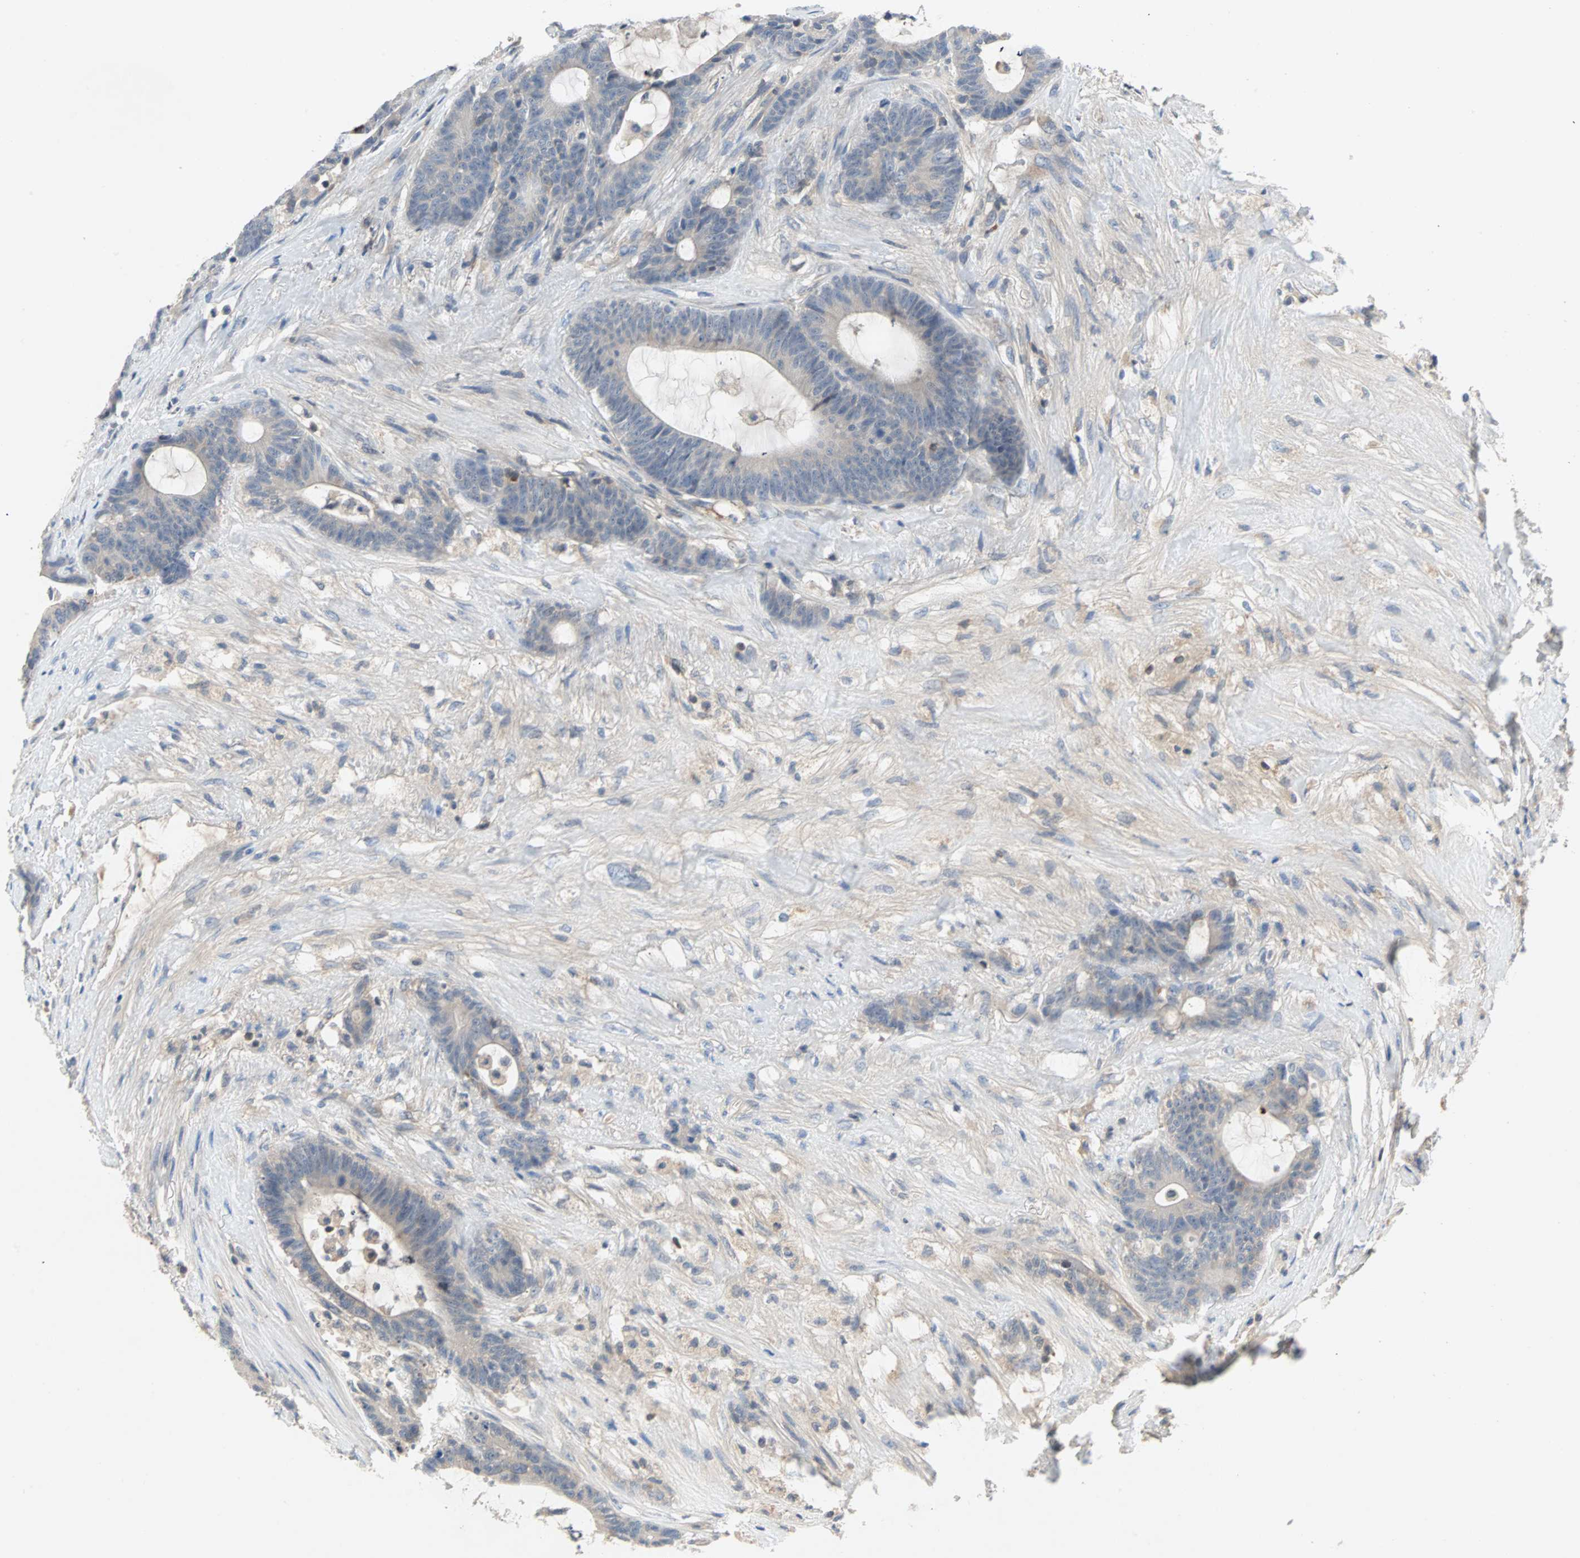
{"staining": {"intensity": "negative", "quantity": "none", "location": "none"}, "tissue": "colorectal cancer", "cell_type": "Tumor cells", "image_type": "cancer", "snomed": [{"axis": "morphology", "description": "Adenocarcinoma, NOS"}, {"axis": "topography", "description": "Colon"}], "caption": "This image is of colorectal cancer (adenocarcinoma) stained with IHC to label a protein in brown with the nuclei are counter-stained blue. There is no staining in tumor cells.", "gene": "MAP4K1", "patient": {"sex": "female", "age": 84}}